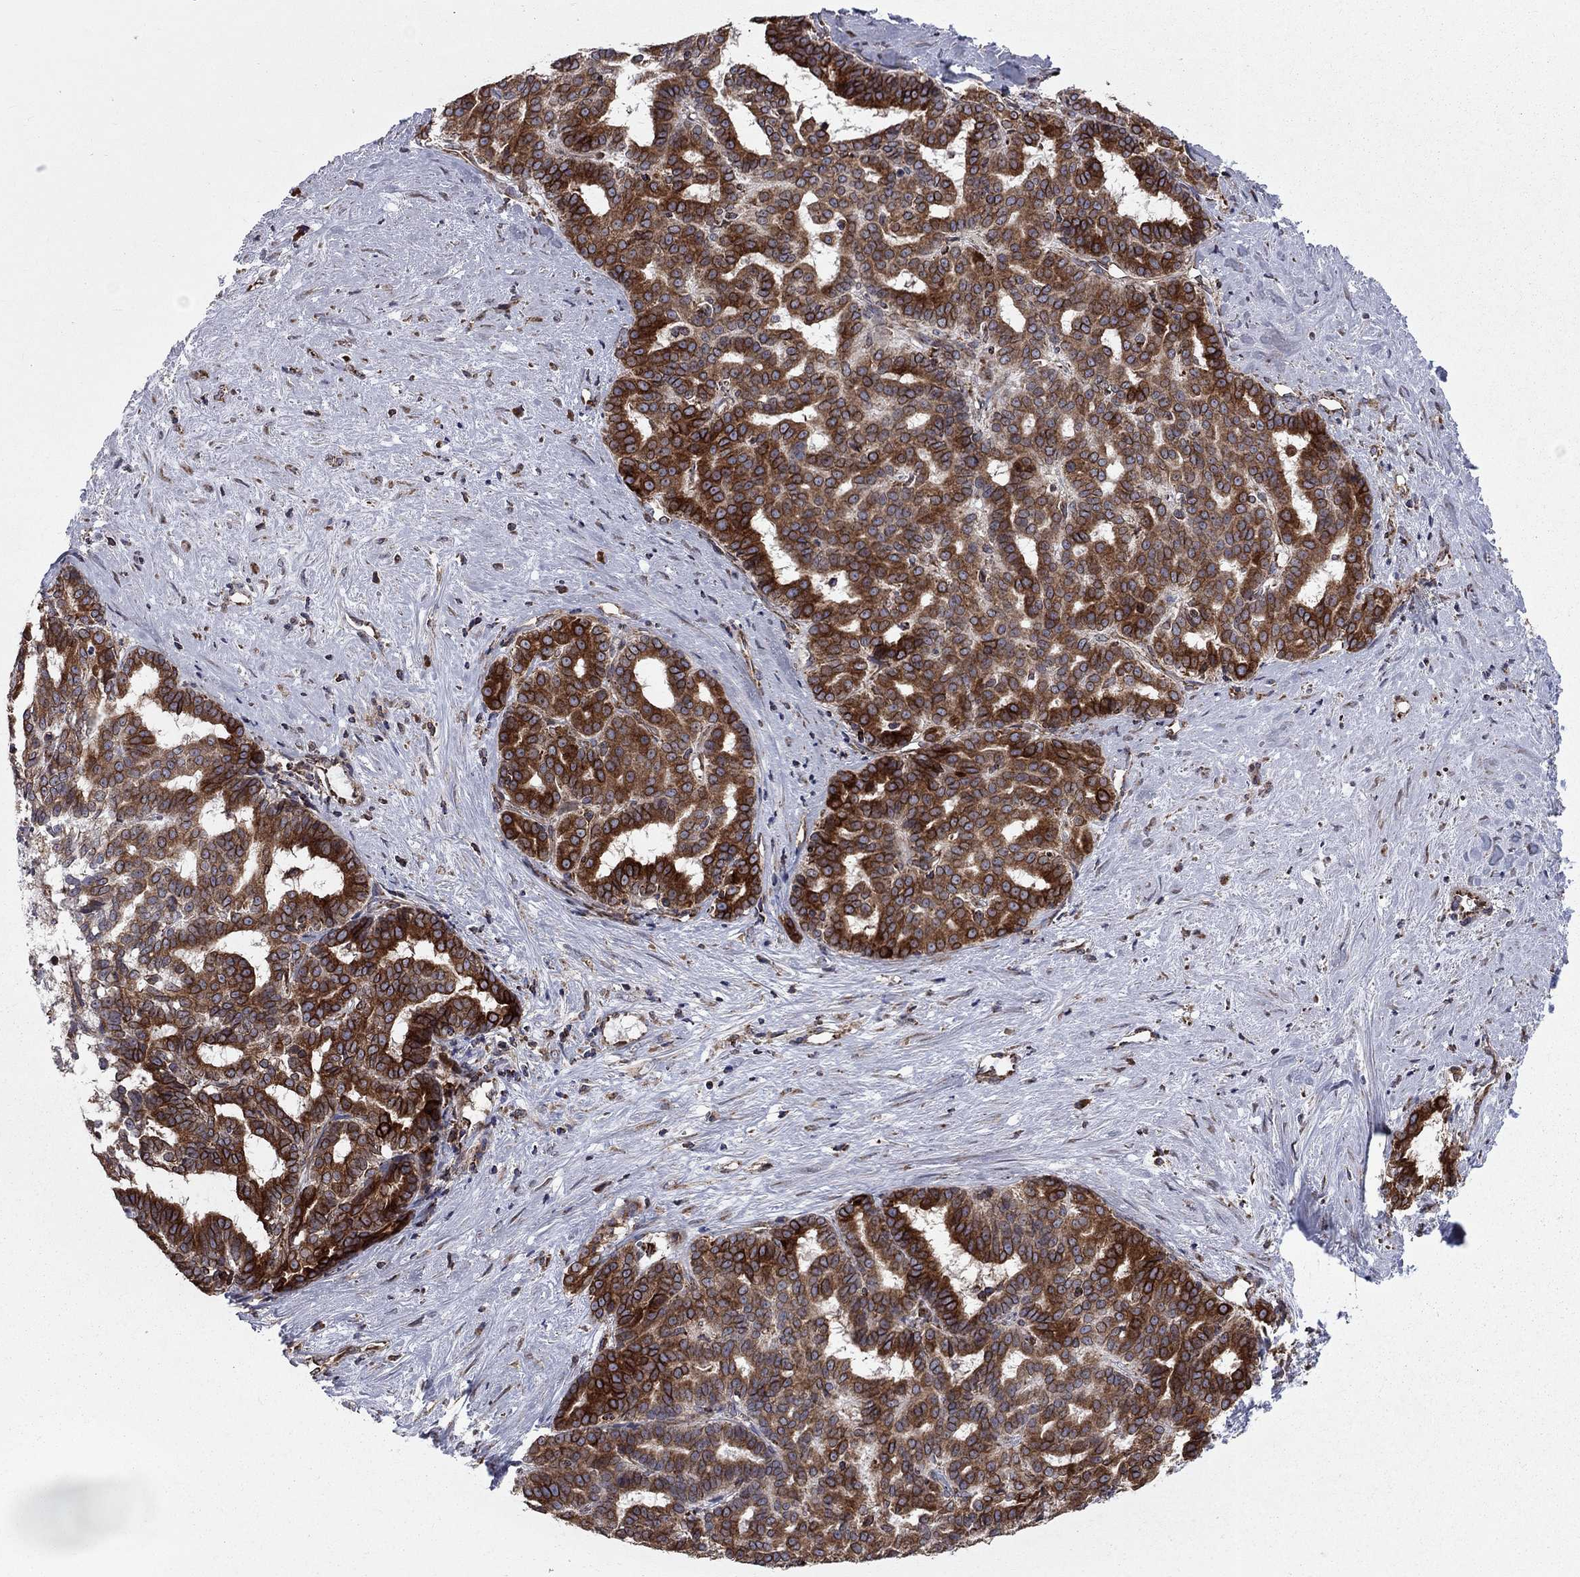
{"staining": {"intensity": "moderate", "quantity": "25%-75%", "location": "cytoplasmic/membranous"}, "tissue": "liver cancer", "cell_type": "Tumor cells", "image_type": "cancer", "snomed": [{"axis": "morphology", "description": "Cholangiocarcinoma"}, {"axis": "topography", "description": "Liver"}], "caption": "Immunohistochemical staining of human liver cancer (cholangiocarcinoma) reveals medium levels of moderate cytoplasmic/membranous protein staining in approximately 25%-75% of tumor cells.", "gene": "CLPTM1", "patient": {"sex": "female", "age": 47}}